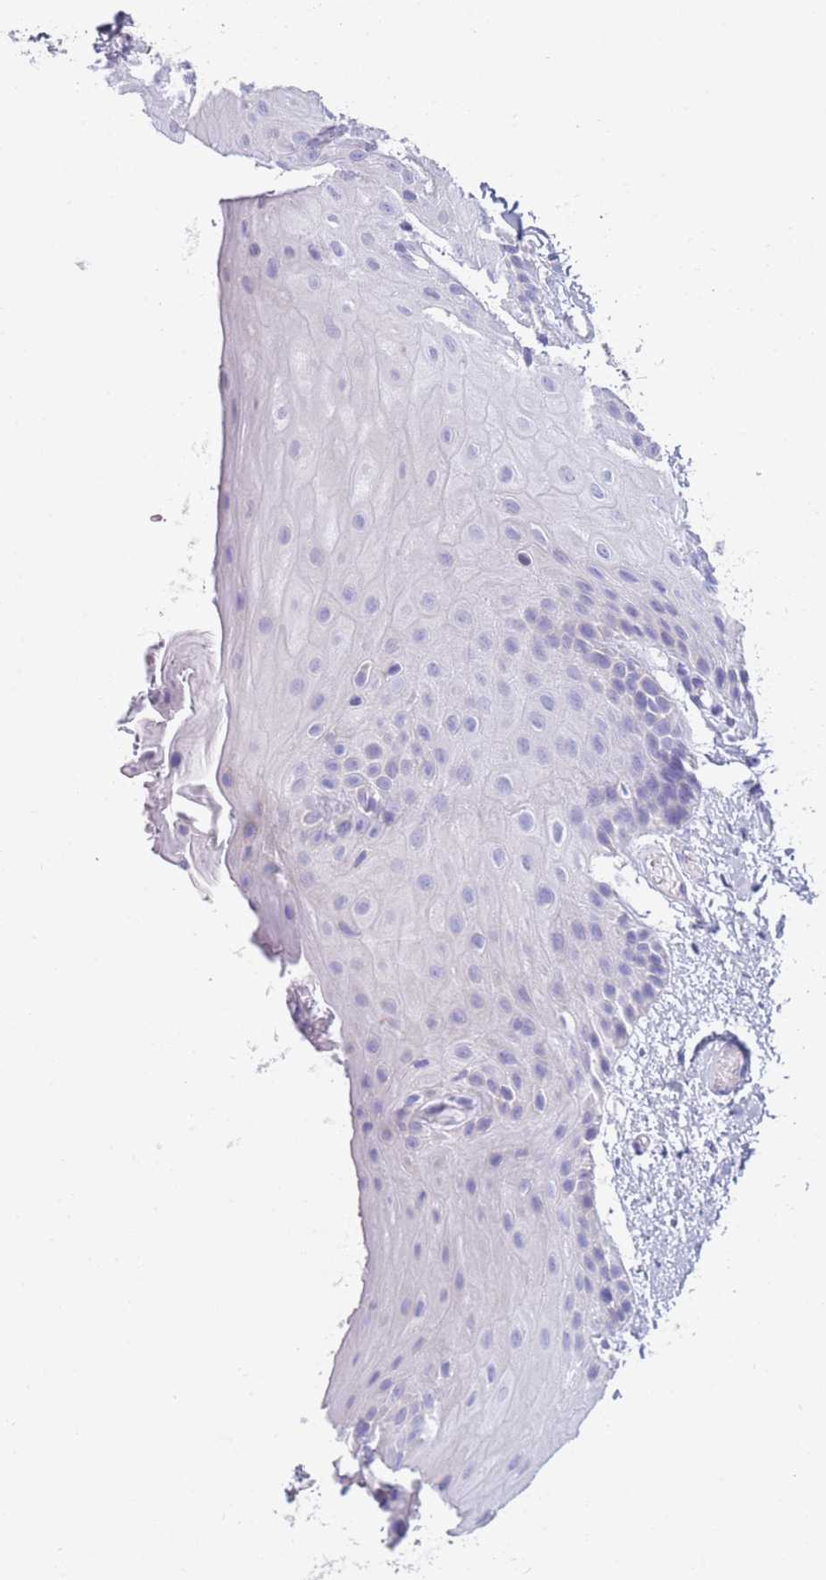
{"staining": {"intensity": "negative", "quantity": "none", "location": "none"}, "tissue": "oral mucosa", "cell_type": "Squamous epithelial cells", "image_type": "normal", "snomed": [{"axis": "morphology", "description": "Normal tissue, NOS"}, {"axis": "topography", "description": "Oral tissue"}], "caption": "This is an immunohistochemistry (IHC) histopathology image of normal human oral mucosa. There is no expression in squamous epithelial cells.", "gene": "XKR8", "patient": {"sex": "female", "age": 67}}